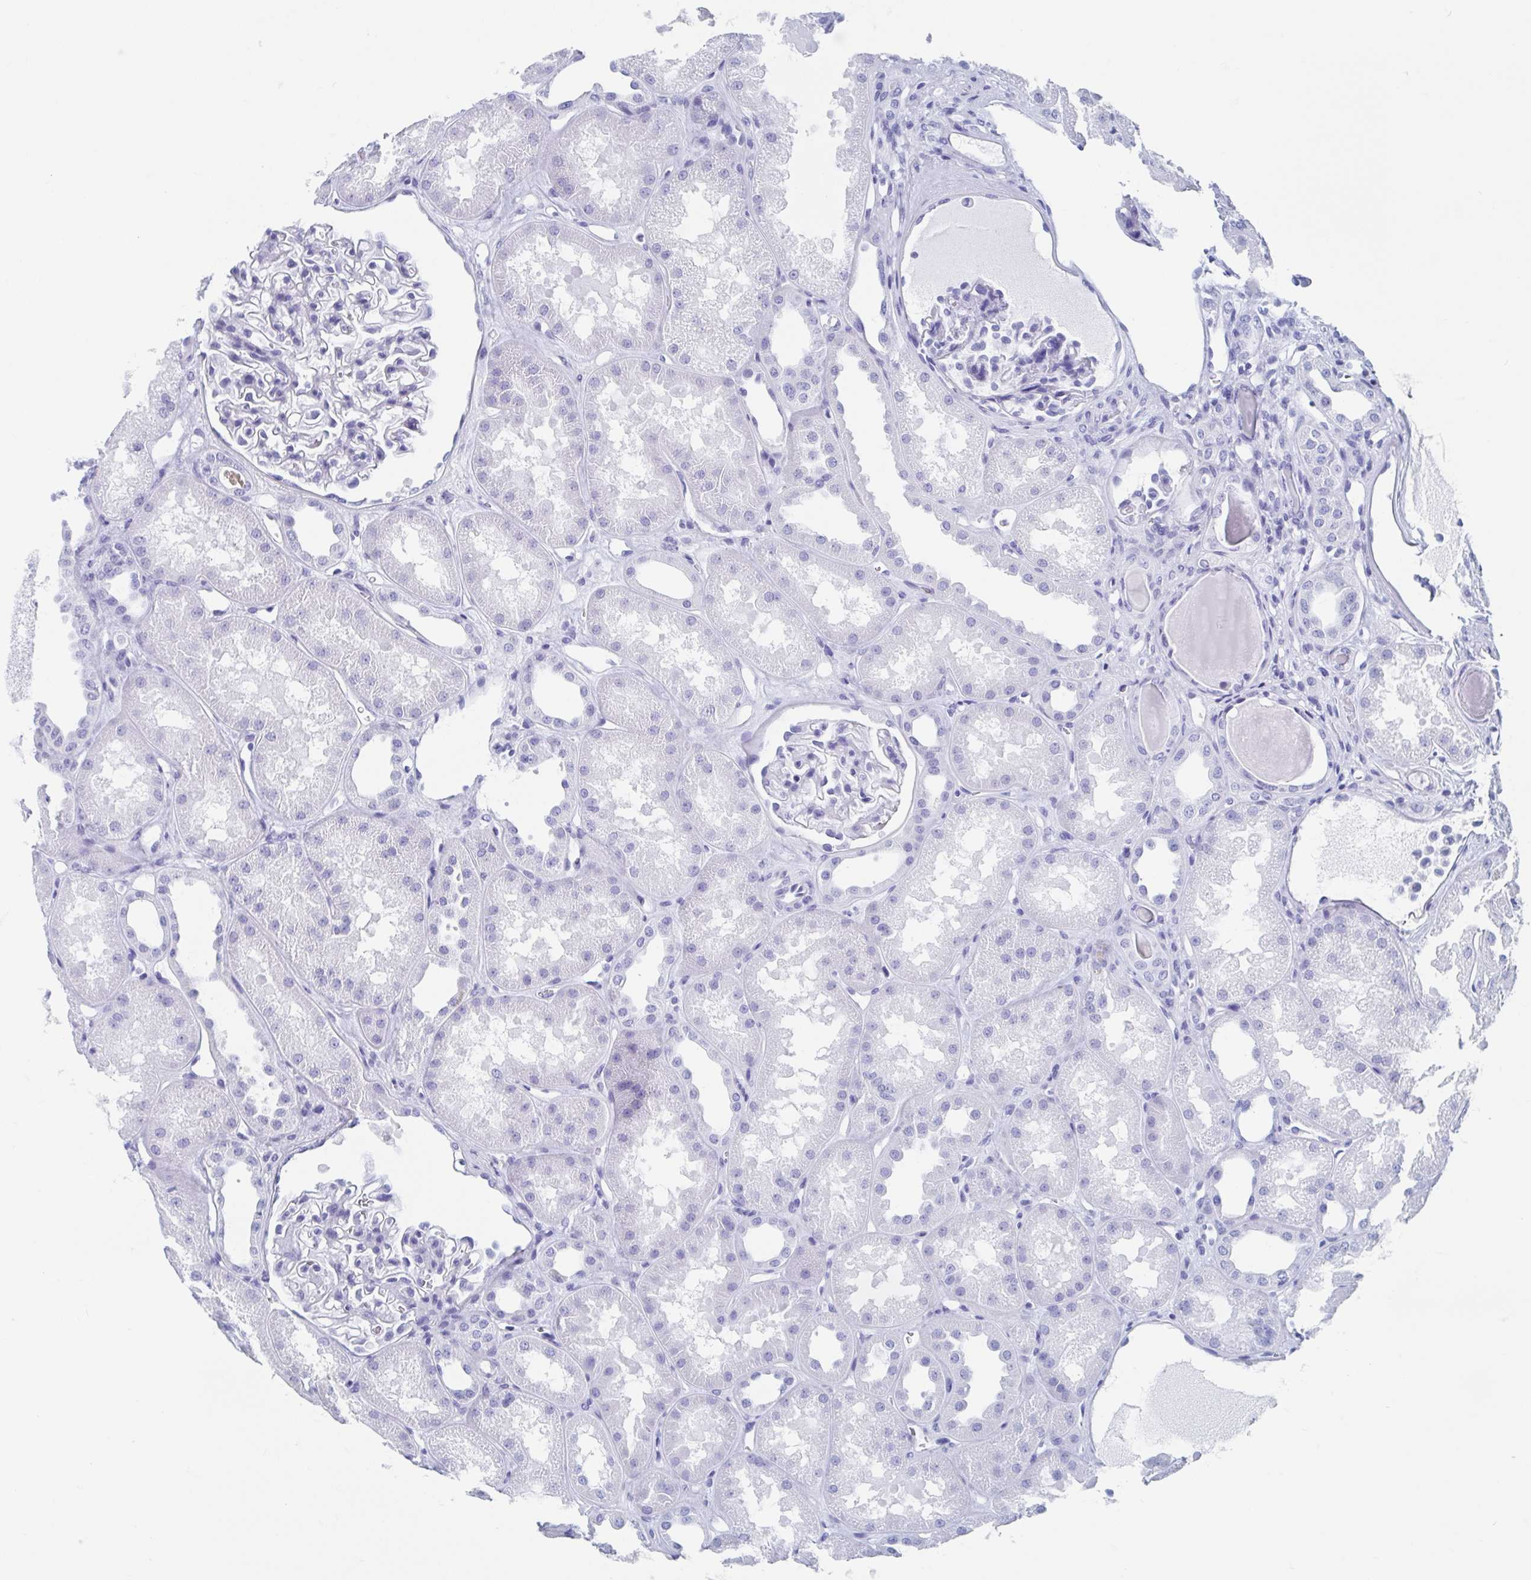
{"staining": {"intensity": "negative", "quantity": "none", "location": "none"}, "tissue": "kidney", "cell_type": "Cells in glomeruli", "image_type": "normal", "snomed": [{"axis": "morphology", "description": "Normal tissue, NOS"}, {"axis": "topography", "description": "Kidney"}], "caption": "Immunohistochemistry (IHC) photomicrograph of normal kidney: human kidney stained with DAB (3,3'-diaminobenzidine) shows no significant protein expression in cells in glomeruli.", "gene": "HDGFL1", "patient": {"sex": "male", "age": 61}}